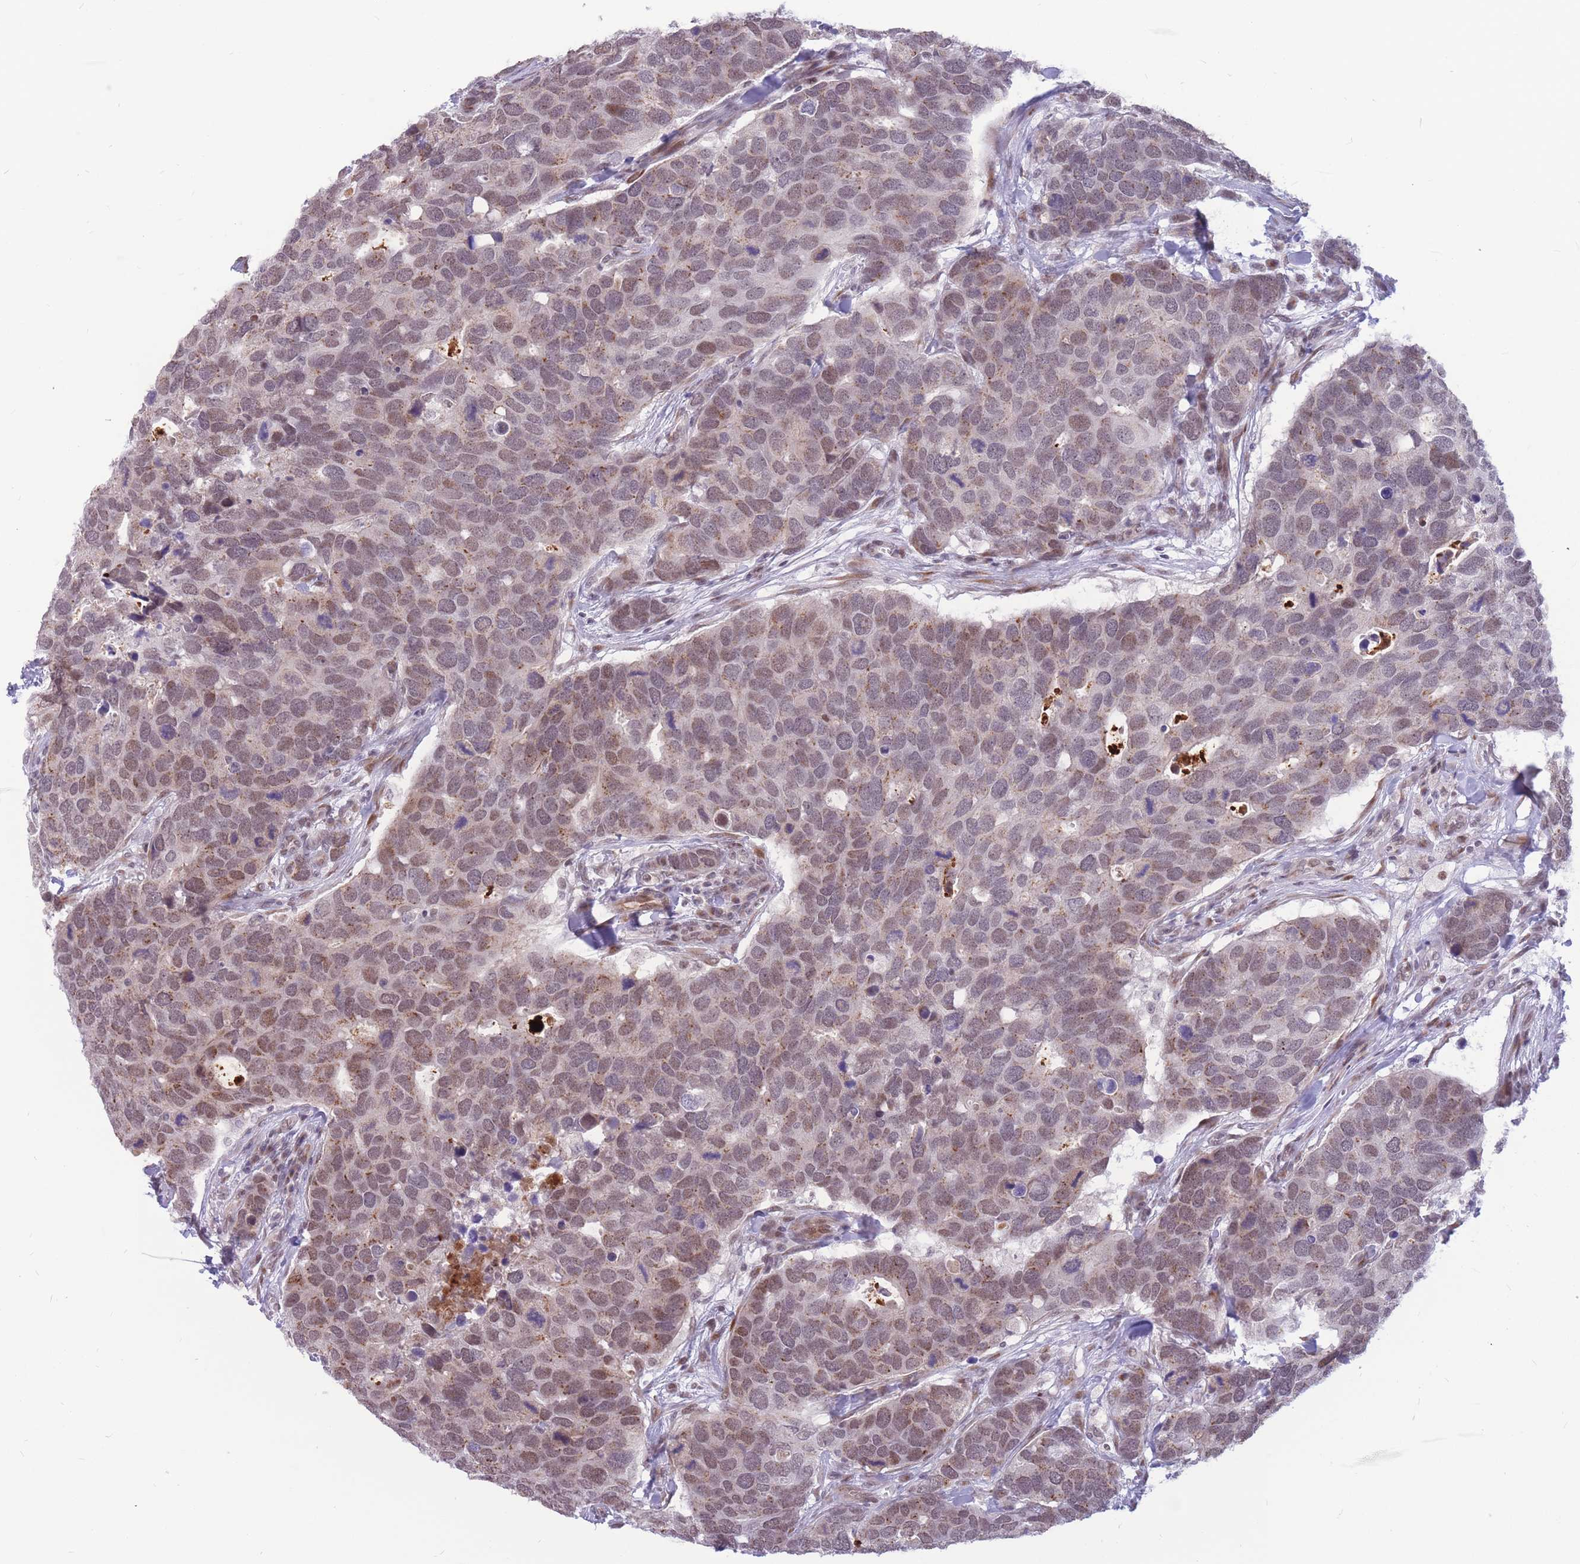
{"staining": {"intensity": "weak", "quantity": "25%-75%", "location": "cytoplasmic/membranous,nuclear"}, "tissue": "breast cancer", "cell_type": "Tumor cells", "image_type": "cancer", "snomed": [{"axis": "morphology", "description": "Duct carcinoma"}, {"axis": "topography", "description": "Breast"}], "caption": "Protein staining of breast cancer (invasive ductal carcinoma) tissue demonstrates weak cytoplasmic/membranous and nuclear expression in approximately 25%-75% of tumor cells.", "gene": "ADD2", "patient": {"sex": "female", "age": 83}}